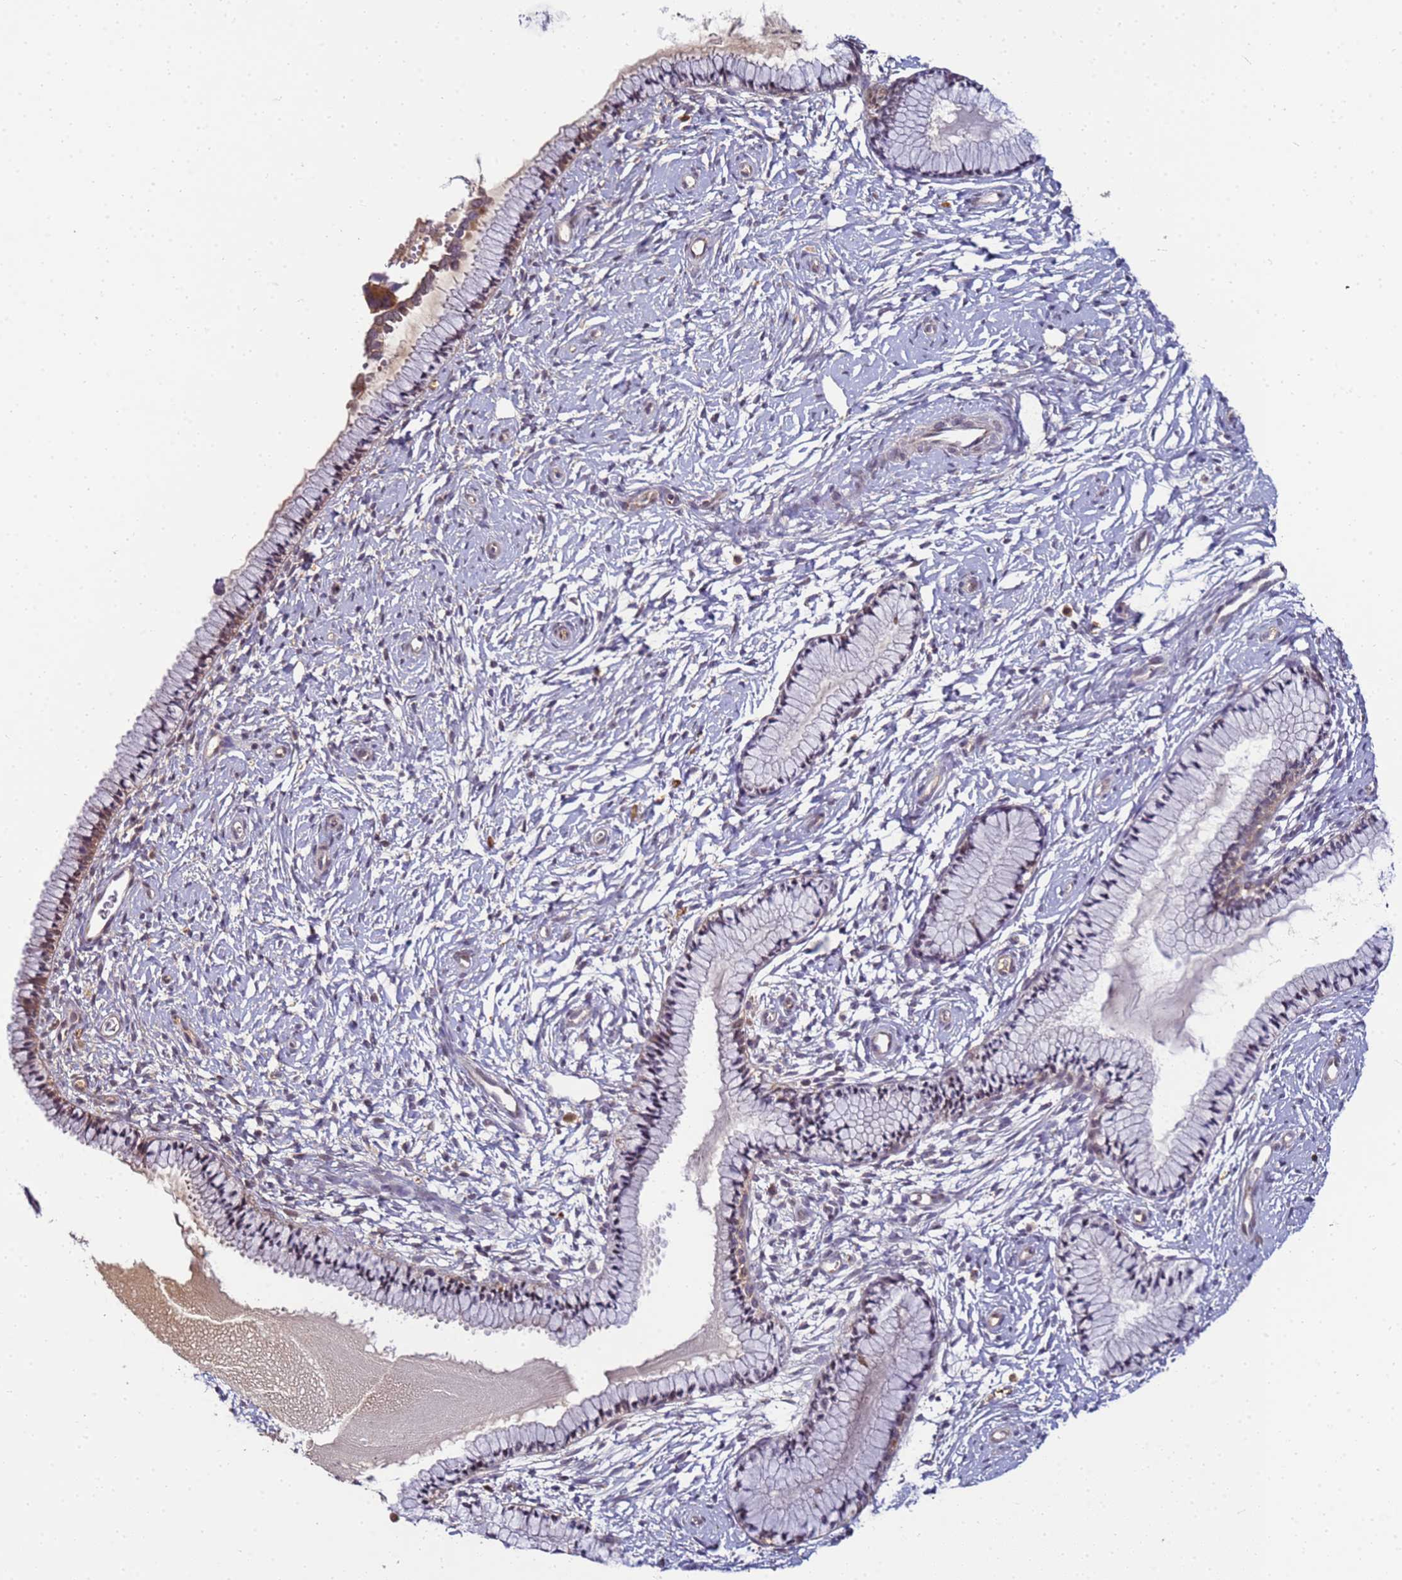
{"staining": {"intensity": "moderate", "quantity": "25%-75%", "location": "cytoplasmic/membranous"}, "tissue": "cervix", "cell_type": "Glandular cells", "image_type": "normal", "snomed": [{"axis": "morphology", "description": "Normal tissue, NOS"}, {"axis": "topography", "description": "Cervix"}], "caption": "Human cervix stained with a protein marker exhibits moderate staining in glandular cells.", "gene": "ANKRD17", "patient": {"sex": "female", "age": 33}}